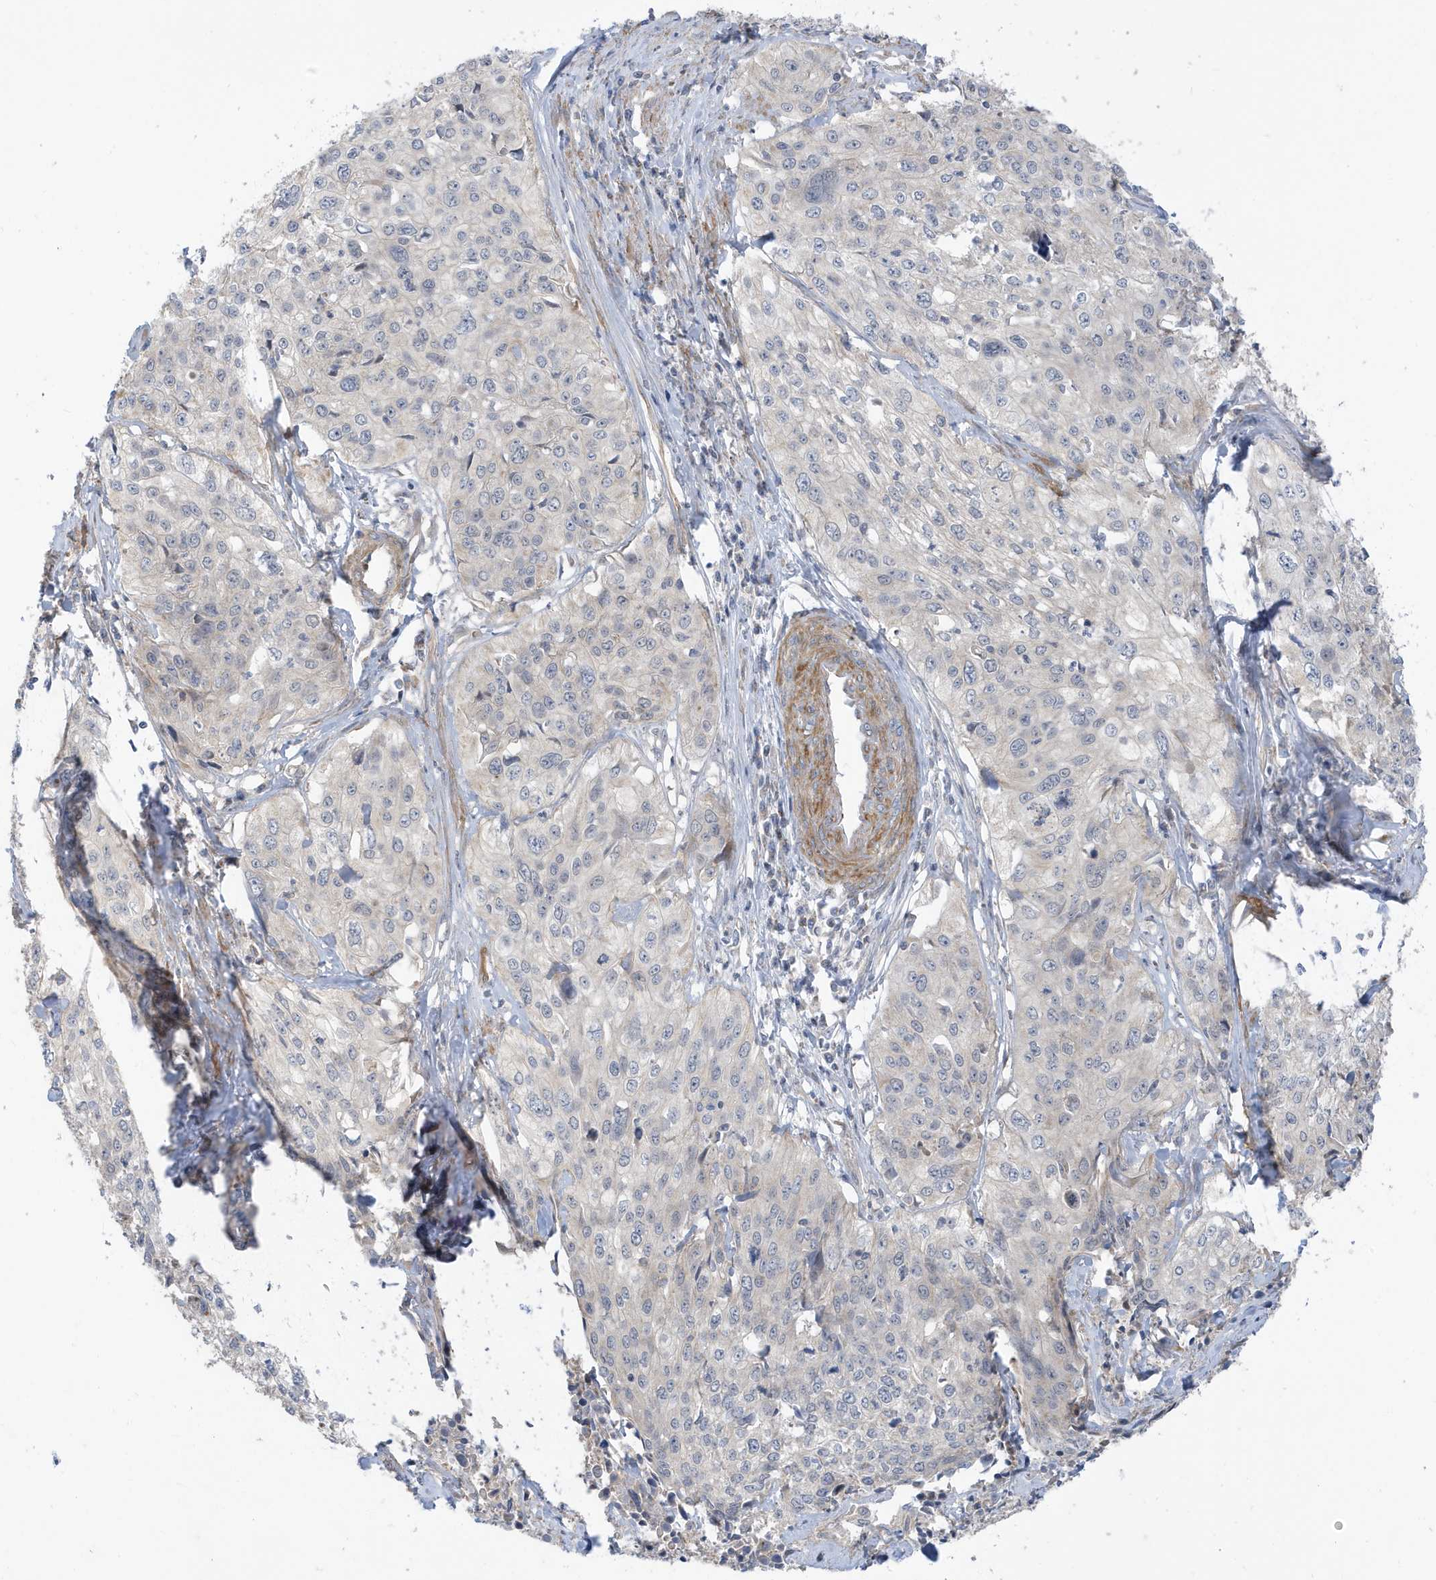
{"staining": {"intensity": "negative", "quantity": "none", "location": "none"}, "tissue": "cervical cancer", "cell_type": "Tumor cells", "image_type": "cancer", "snomed": [{"axis": "morphology", "description": "Squamous cell carcinoma, NOS"}, {"axis": "topography", "description": "Cervix"}], "caption": "The image exhibits no significant expression in tumor cells of cervical cancer.", "gene": "ATP13A5", "patient": {"sex": "female", "age": 31}}